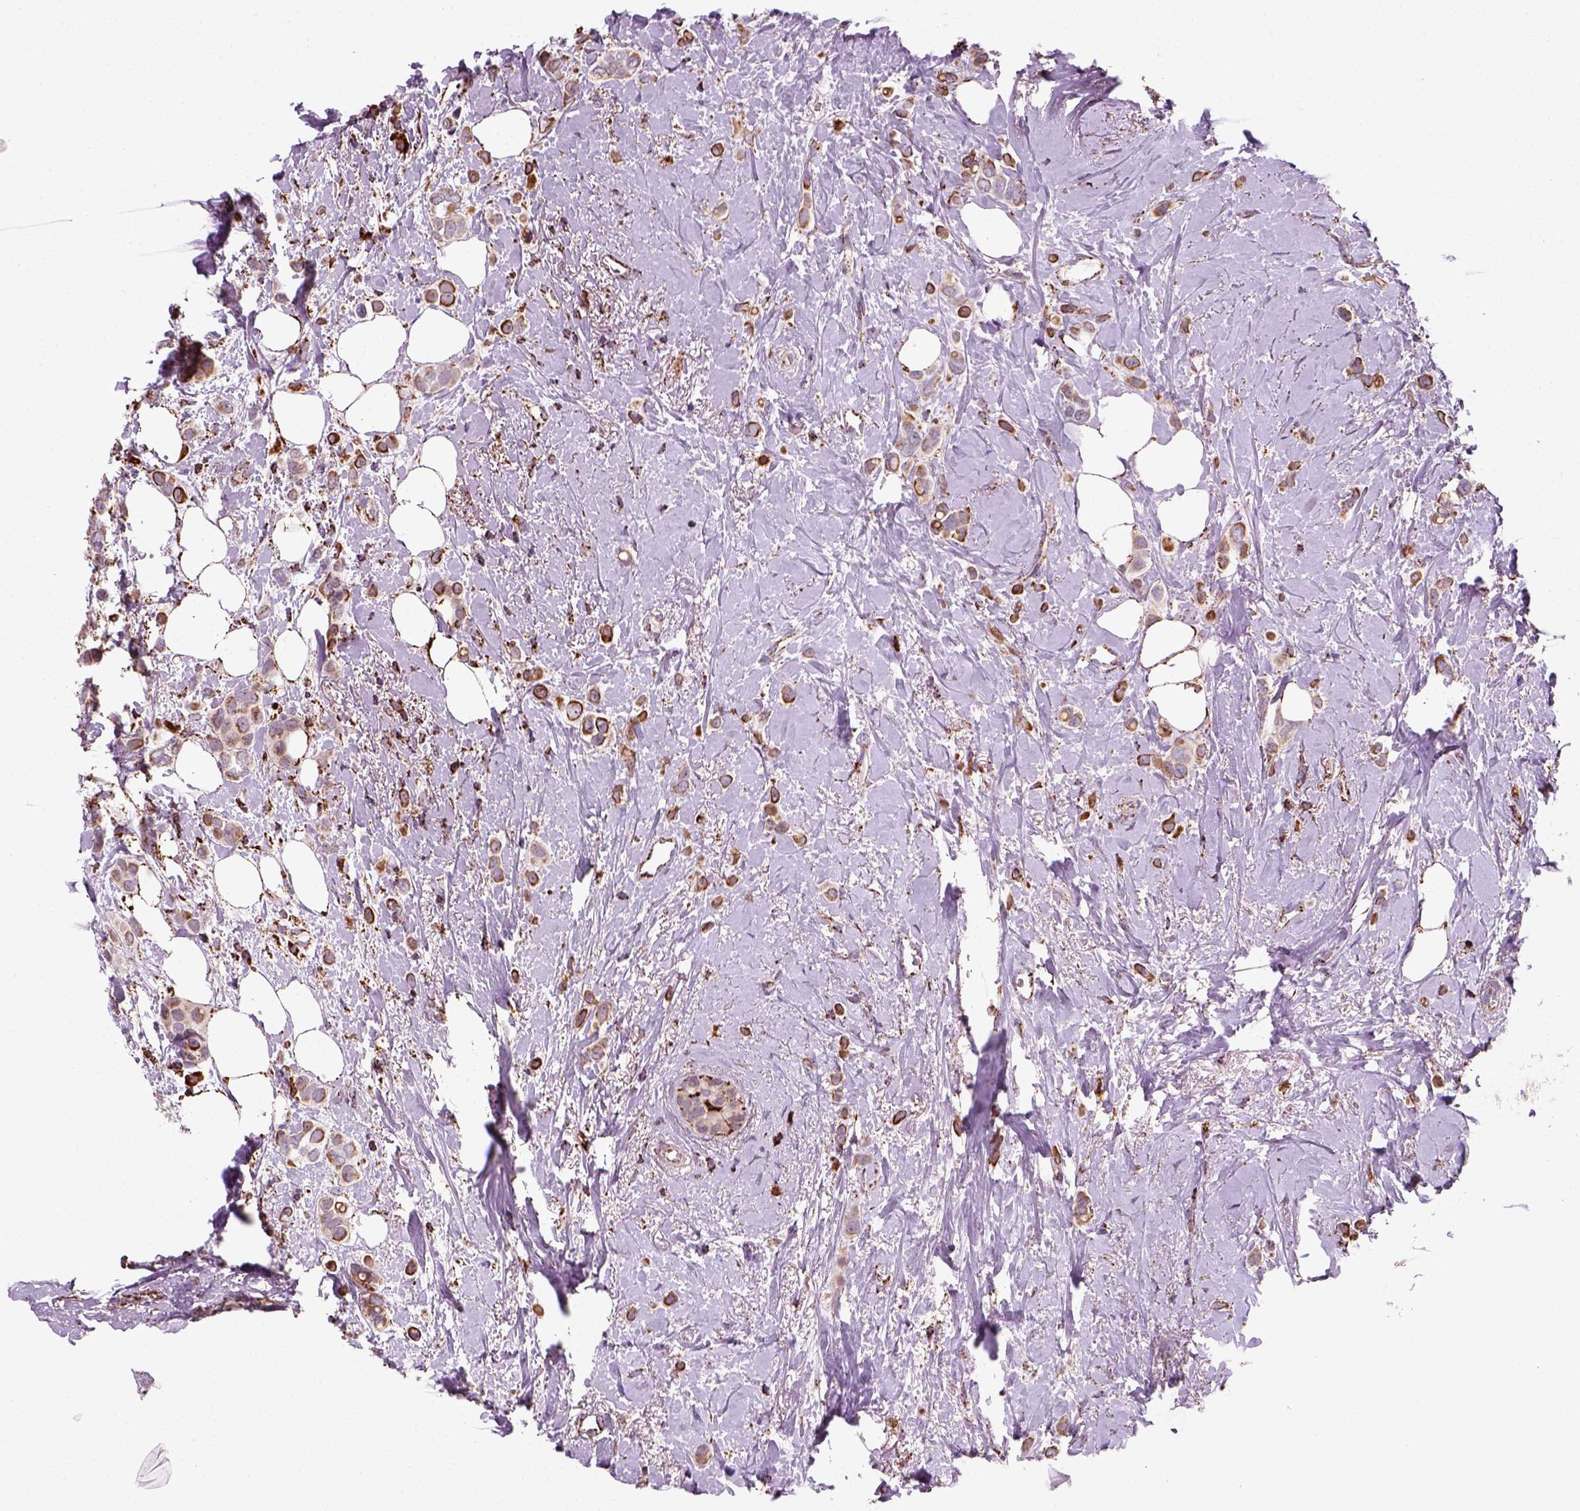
{"staining": {"intensity": "strong", "quantity": ">75%", "location": "cytoplasmic/membranous"}, "tissue": "breast cancer", "cell_type": "Tumor cells", "image_type": "cancer", "snomed": [{"axis": "morphology", "description": "Lobular carcinoma"}, {"axis": "topography", "description": "Breast"}], "caption": "Approximately >75% of tumor cells in breast cancer reveal strong cytoplasmic/membranous protein staining as visualized by brown immunohistochemical staining.", "gene": "NUDT16L1", "patient": {"sex": "female", "age": 66}}